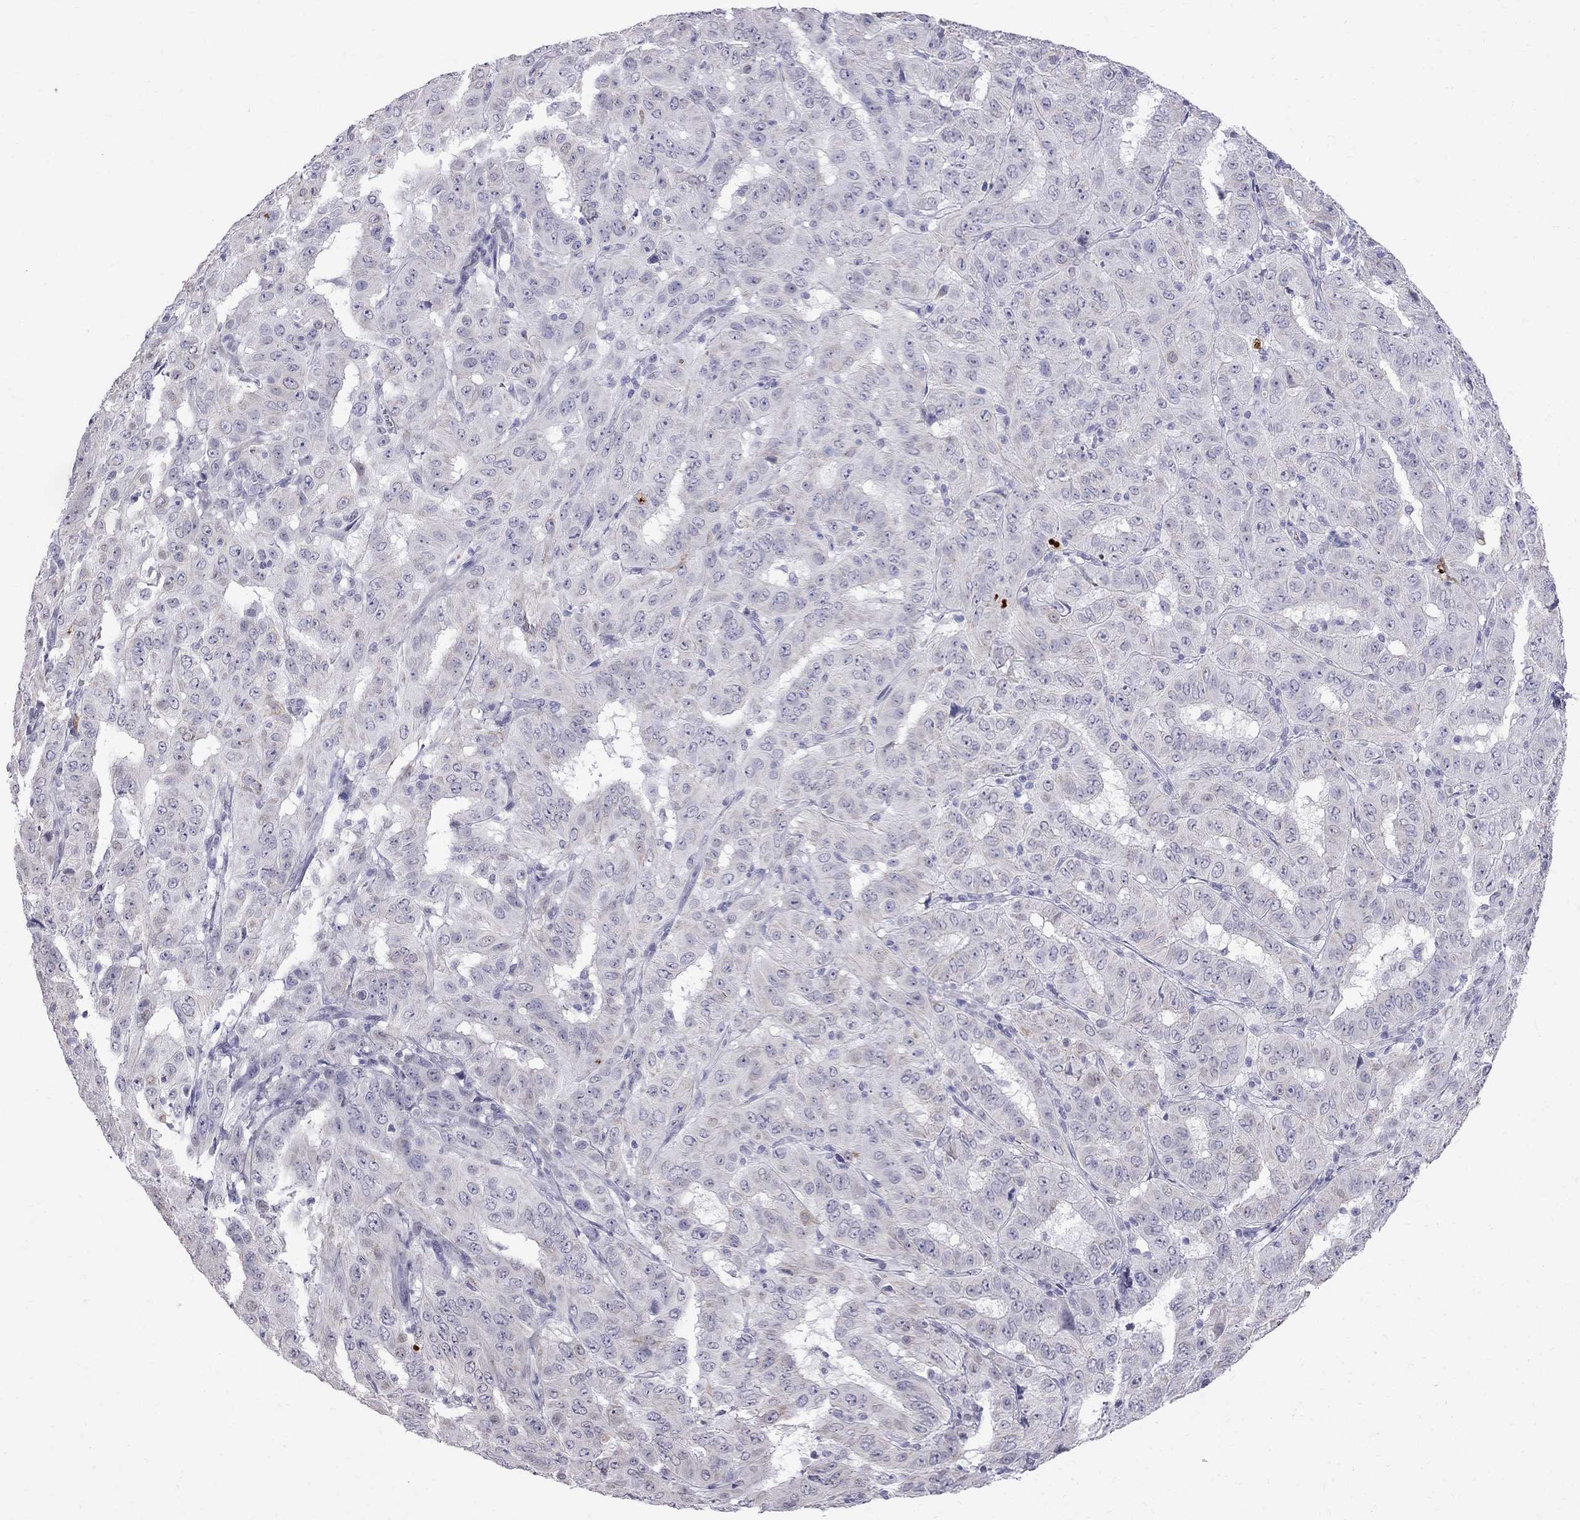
{"staining": {"intensity": "weak", "quantity": "<25%", "location": "cytoplasmic/membranous"}, "tissue": "pancreatic cancer", "cell_type": "Tumor cells", "image_type": "cancer", "snomed": [{"axis": "morphology", "description": "Adenocarcinoma, NOS"}, {"axis": "topography", "description": "Pancreas"}], "caption": "The histopathology image demonstrates no staining of tumor cells in pancreatic adenocarcinoma.", "gene": "MUC15", "patient": {"sex": "male", "age": 63}}